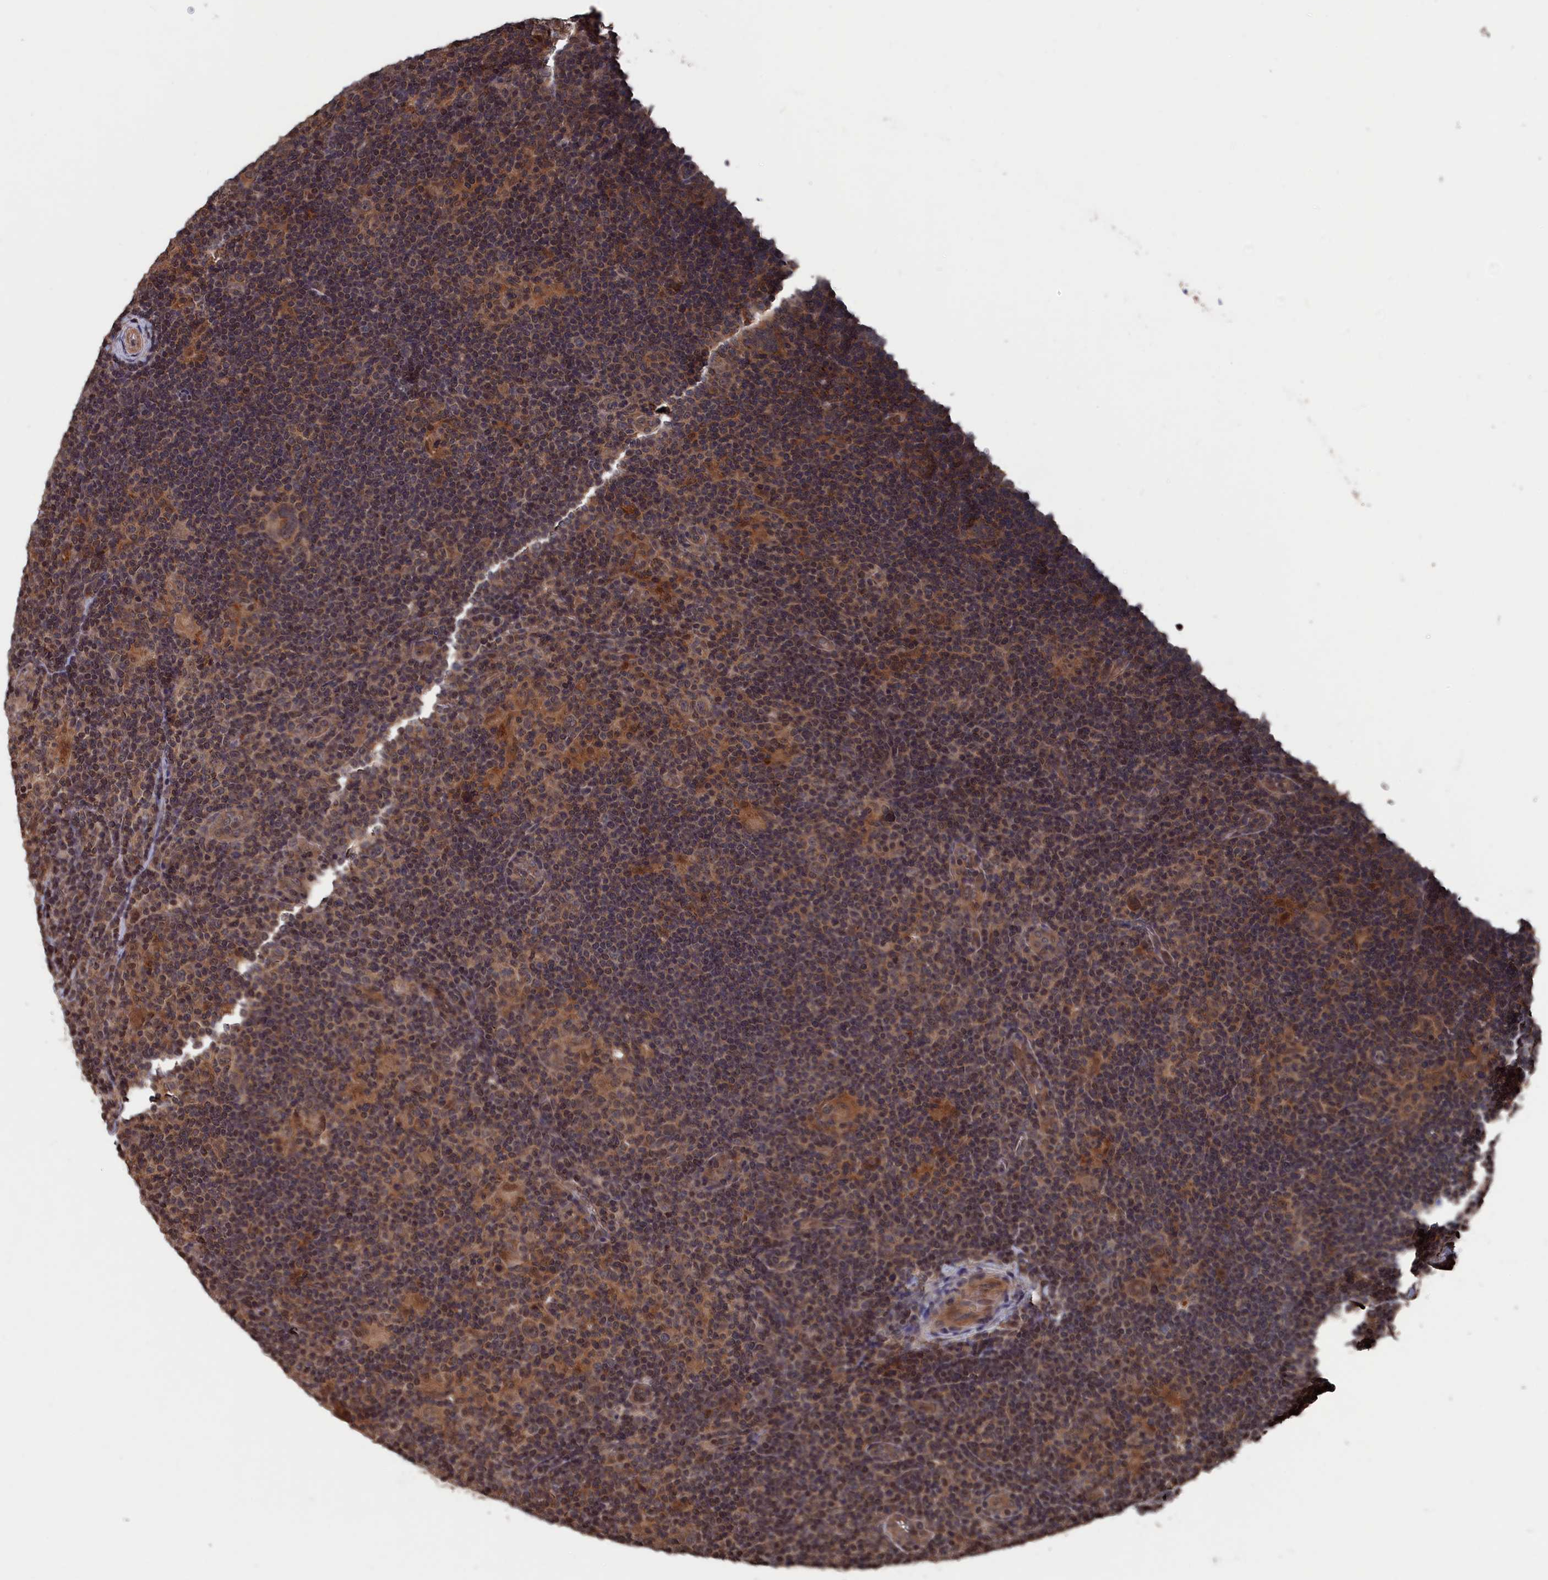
{"staining": {"intensity": "weak", "quantity": ">75%", "location": "cytoplasmic/membranous,nuclear"}, "tissue": "lymphoma", "cell_type": "Tumor cells", "image_type": "cancer", "snomed": [{"axis": "morphology", "description": "Hodgkin's disease, NOS"}, {"axis": "topography", "description": "Lymph node"}], "caption": "Immunohistochemical staining of lymphoma shows low levels of weak cytoplasmic/membranous and nuclear staining in about >75% of tumor cells.", "gene": "PDE12", "patient": {"sex": "female", "age": 57}}